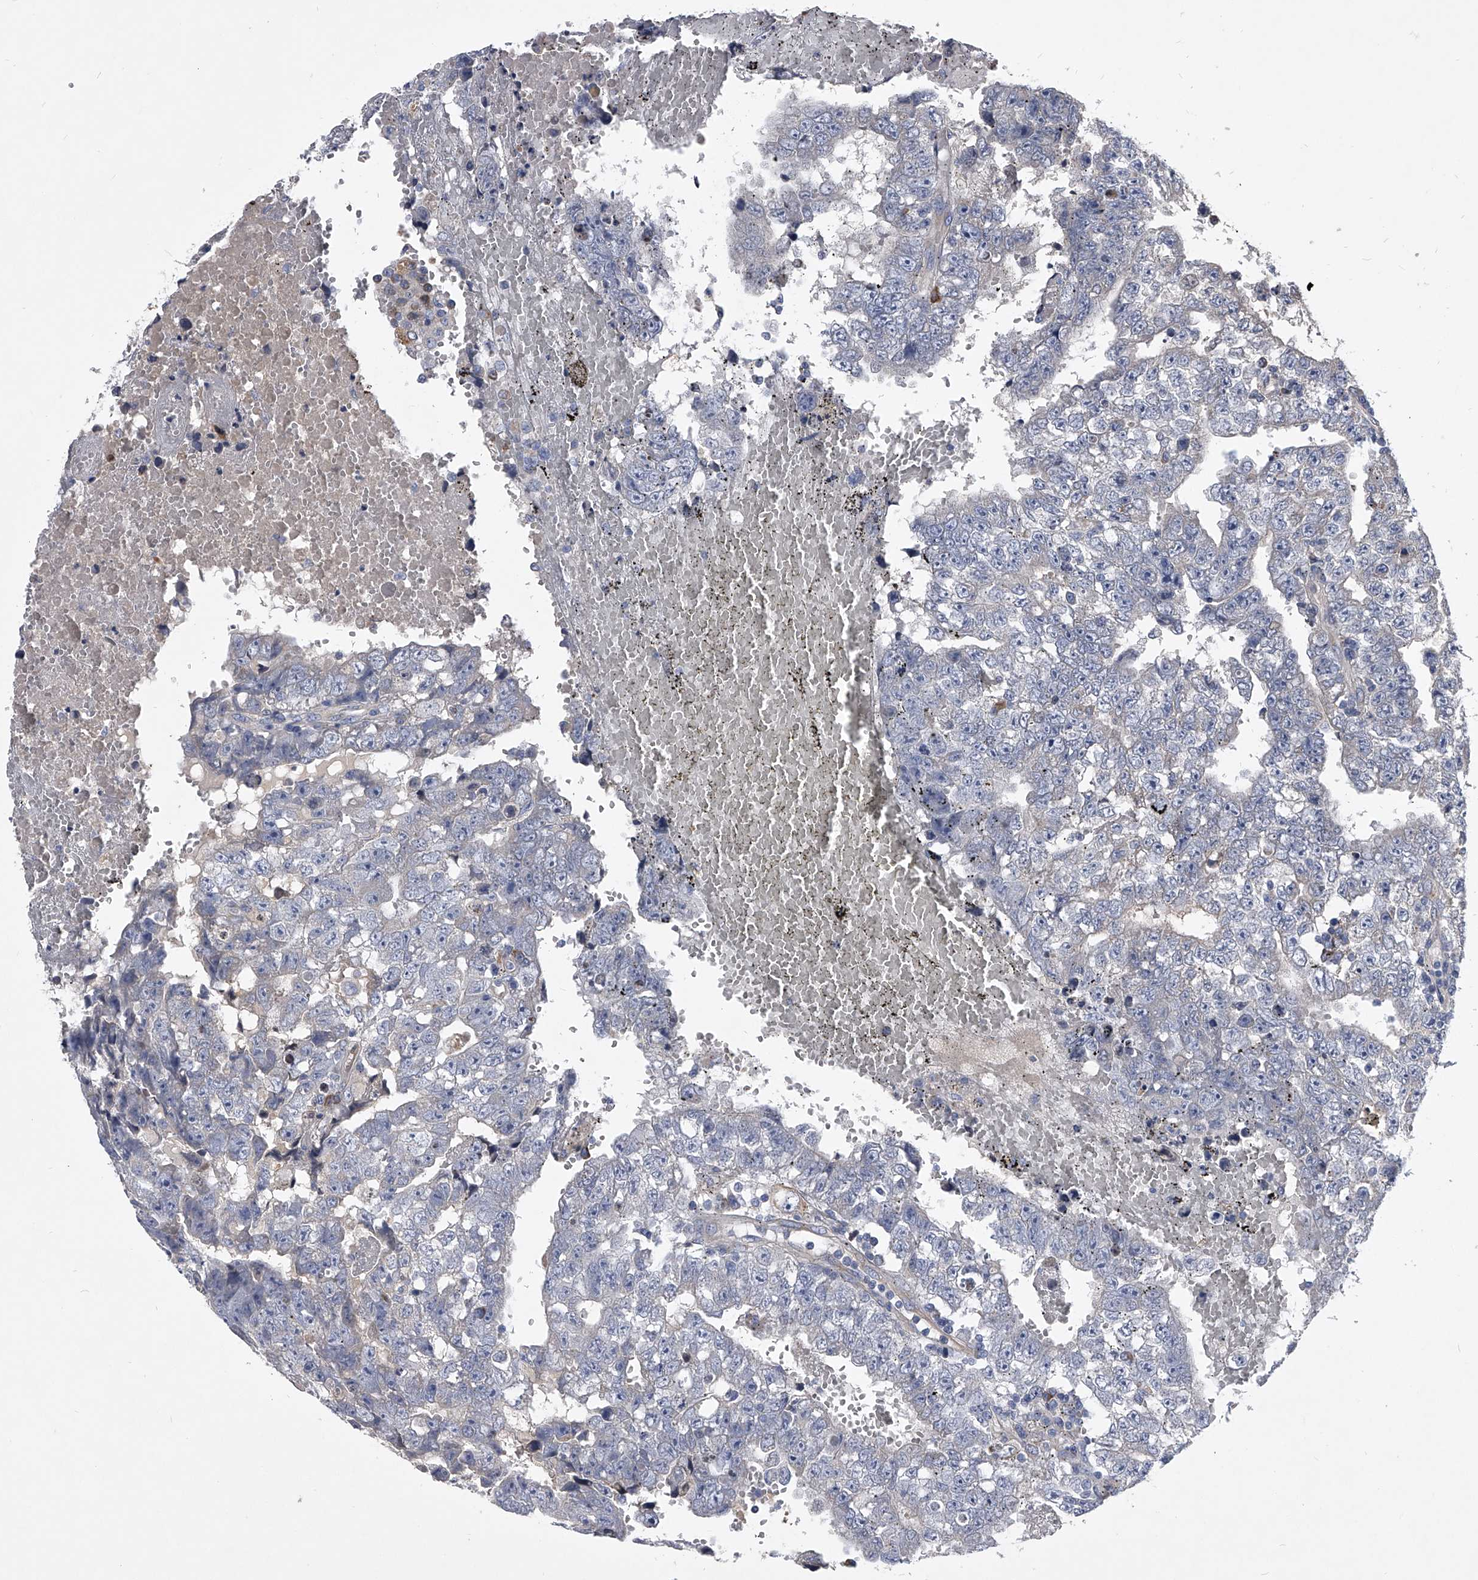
{"staining": {"intensity": "negative", "quantity": "none", "location": "none"}, "tissue": "testis cancer", "cell_type": "Tumor cells", "image_type": "cancer", "snomed": [{"axis": "morphology", "description": "Carcinoma, Embryonal, NOS"}, {"axis": "topography", "description": "Testis"}], "caption": "There is no significant expression in tumor cells of testis cancer (embryonal carcinoma).", "gene": "CCR4", "patient": {"sex": "male", "age": 25}}